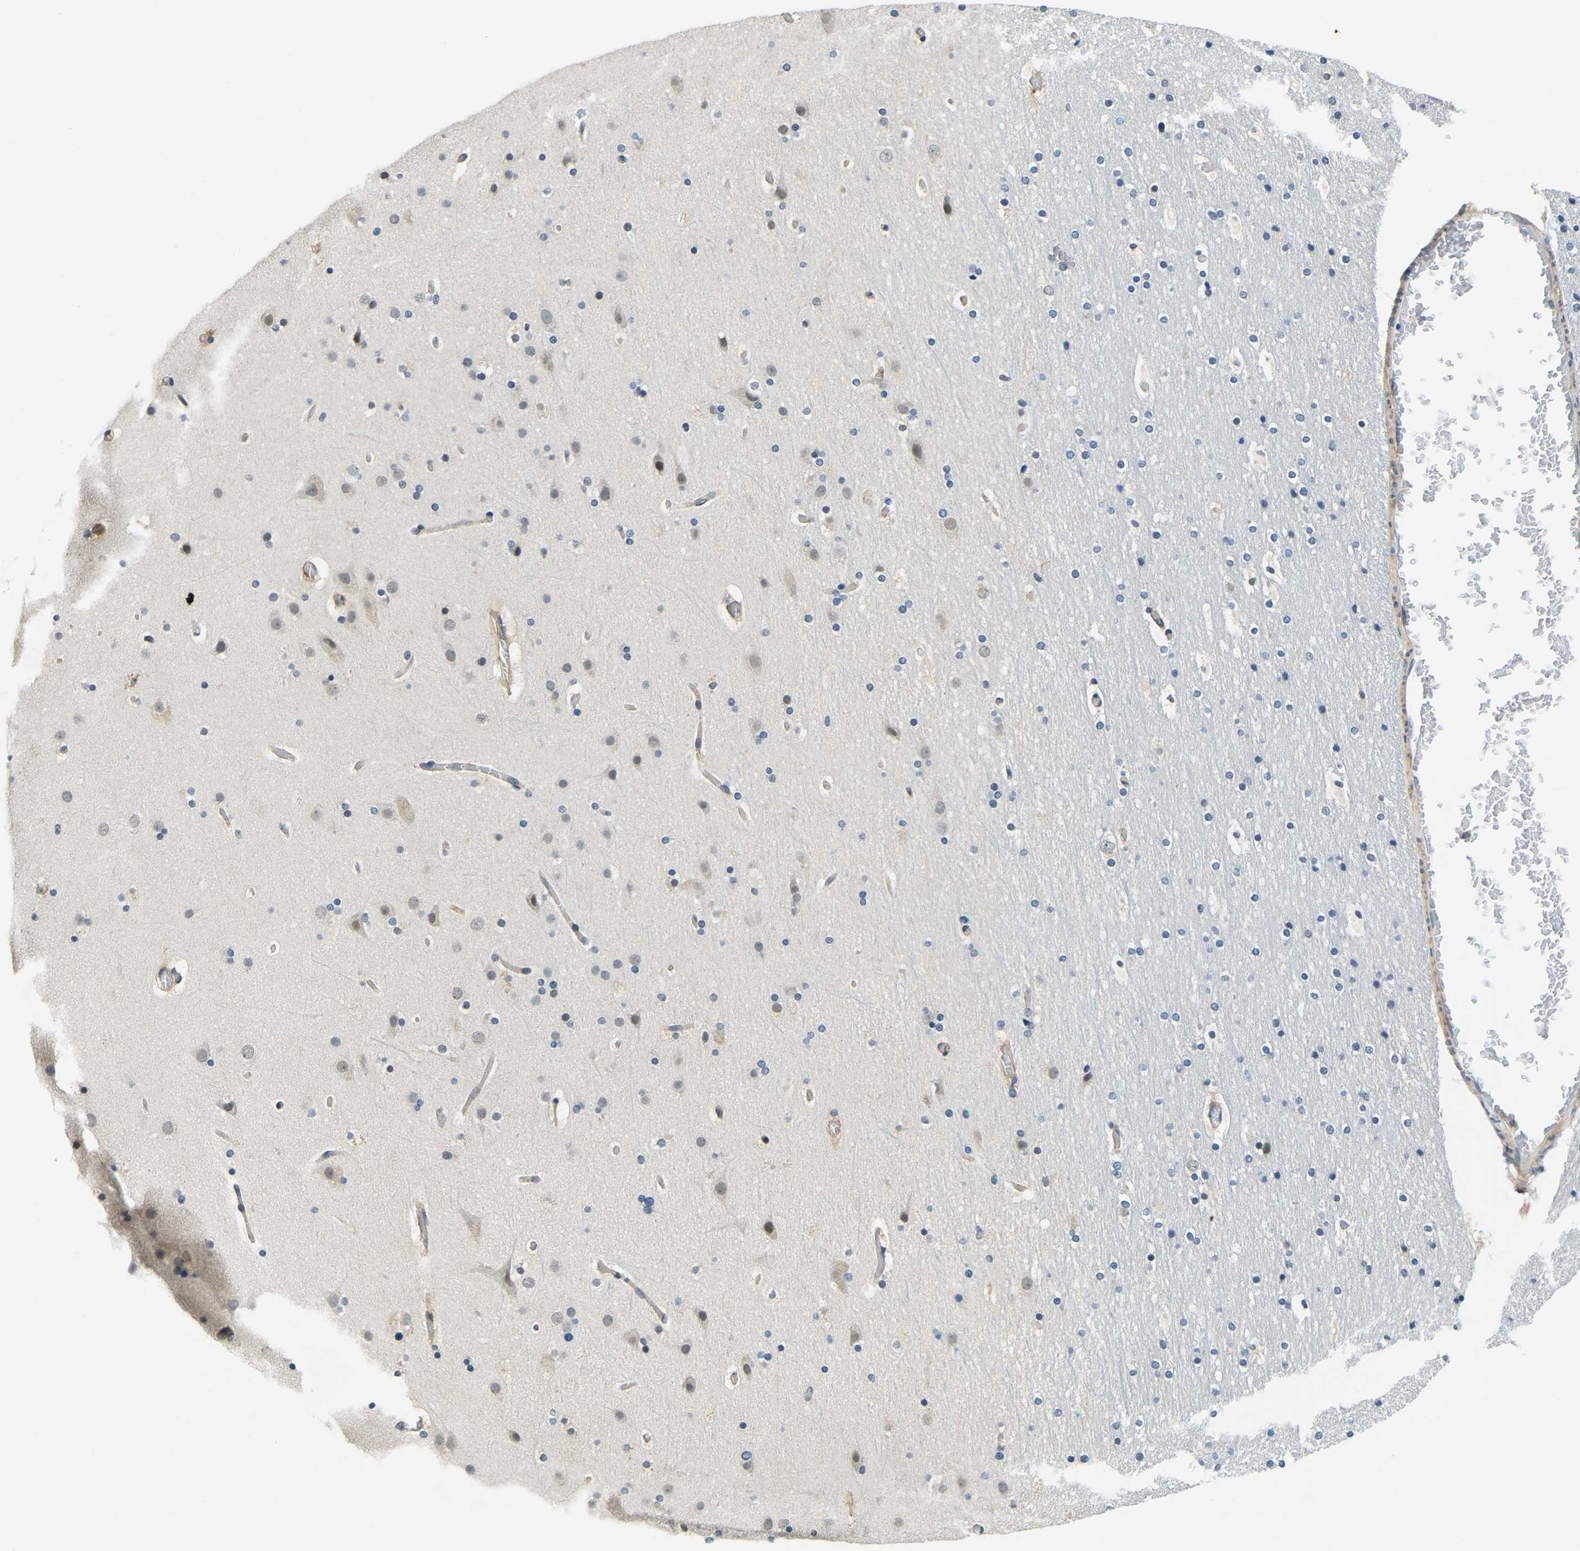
{"staining": {"intensity": "negative", "quantity": "none", "location": "none"}, "tissue": "cerebral cortex", "cell_type": "Endothelial cells", "image_type": "normal", "snomed": [{"axis": "morphology", "description": "Normal tissue, NOS"}, {"axis": "topography", "description": "Cerebral cortex"}], "caption": "The immunohistochemistry (IHC) micrograph has no significant positivity in endothelial cells of cerebral cortex.", "gene": "AHNAK", "patient": {"sex": "male", "age": 57}}